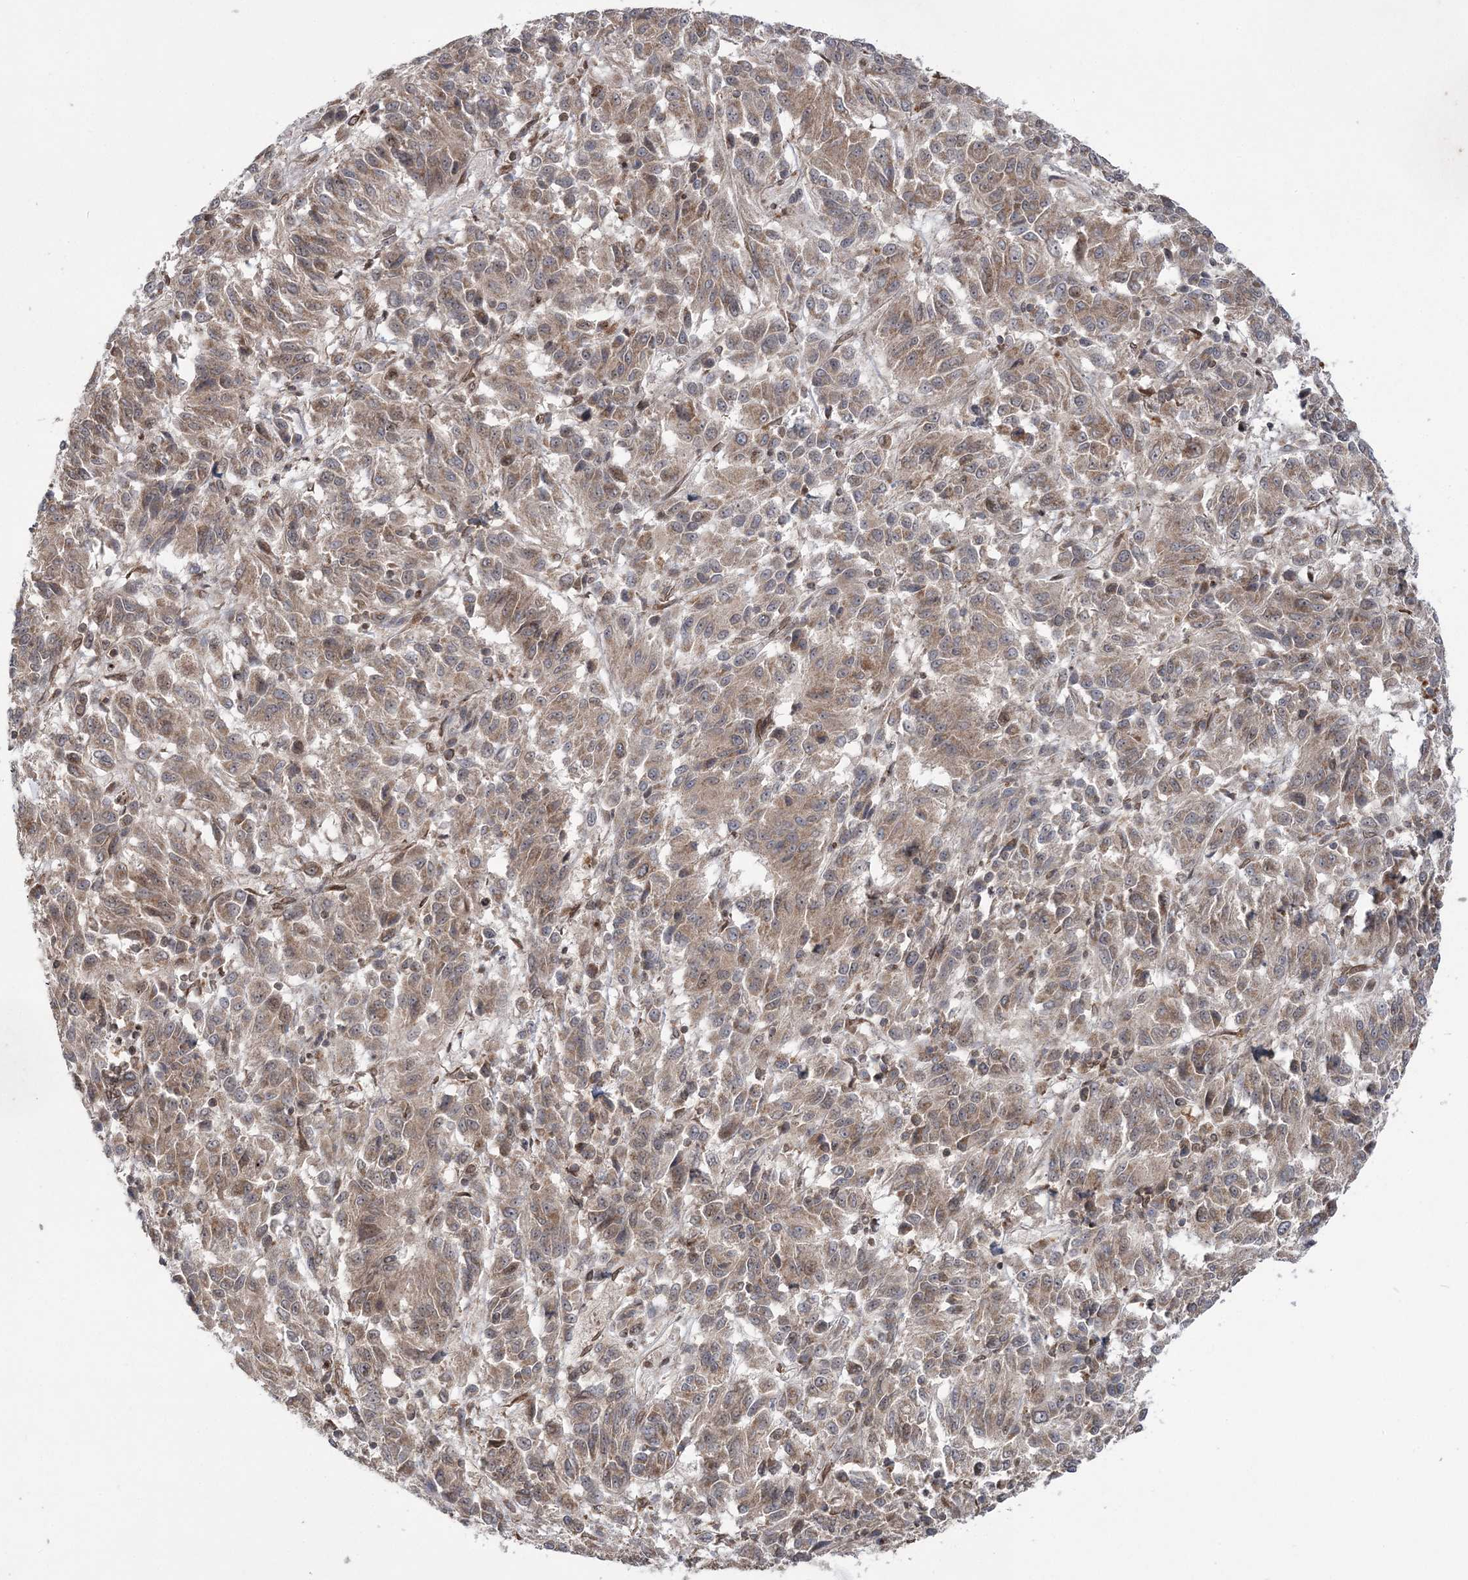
{"staining": {"intensity": "weak", "quantity": ">75%", "location": "cytoplasmic/membranous"}, "tissue": "melanoma", "cell_type": "Tumor cells", "image_type": "cancer", "snomed": [{"axis": "morphology", "description": "Malignant melanoma, Metastatic site"}, {"axis": "topography", "description": "Lung"}], "caption": "A micrograph of human malignant melanoma (metastatic site) stained for a protein reveals weak cytoplasmic/membranous brown staining in tumor cells.", "gene": "DNAJC27", "patient": {"sex": "male", "age": 64}}